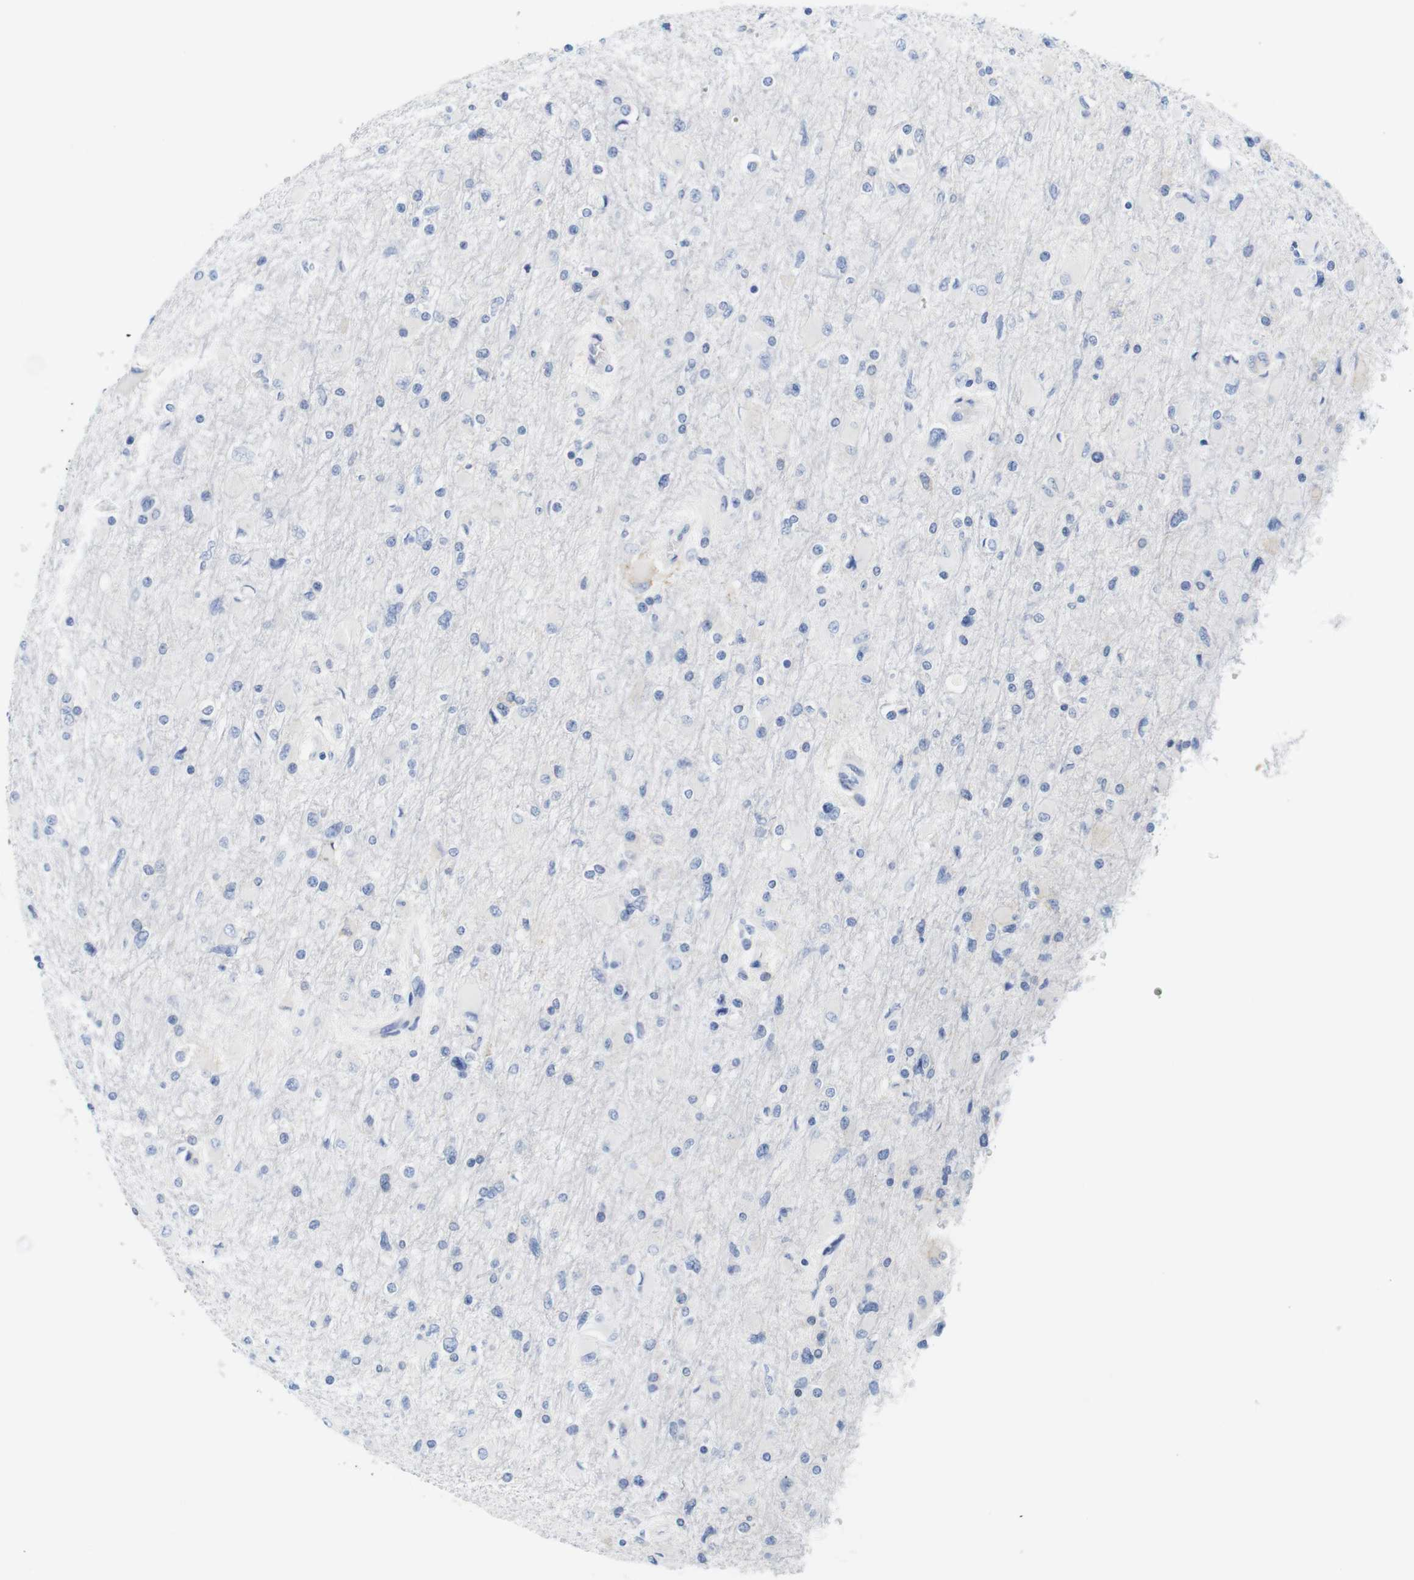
{"staining": {"intensity": "negative", "quantity": "none", "location": "none"}, "tissue": "glioma", "cell_type": "Tumor cells", "image_type": "cancer", "snomed": [{"axis": "morphology", "description": "Glioma, malignant, High grade"}, {"axis": "topography", "description": "Cerebral cortex"}], "caption": "Immunohistochemistry photomicrograph of neoplastic tissue: glioma stained with DAB shows no significant protein expression in tumor cells. (Immunohistochemistry, brightfield microscopy, high magnification).", "gene": "NEBL", "patient": {"sex": "female", "age": 36}}